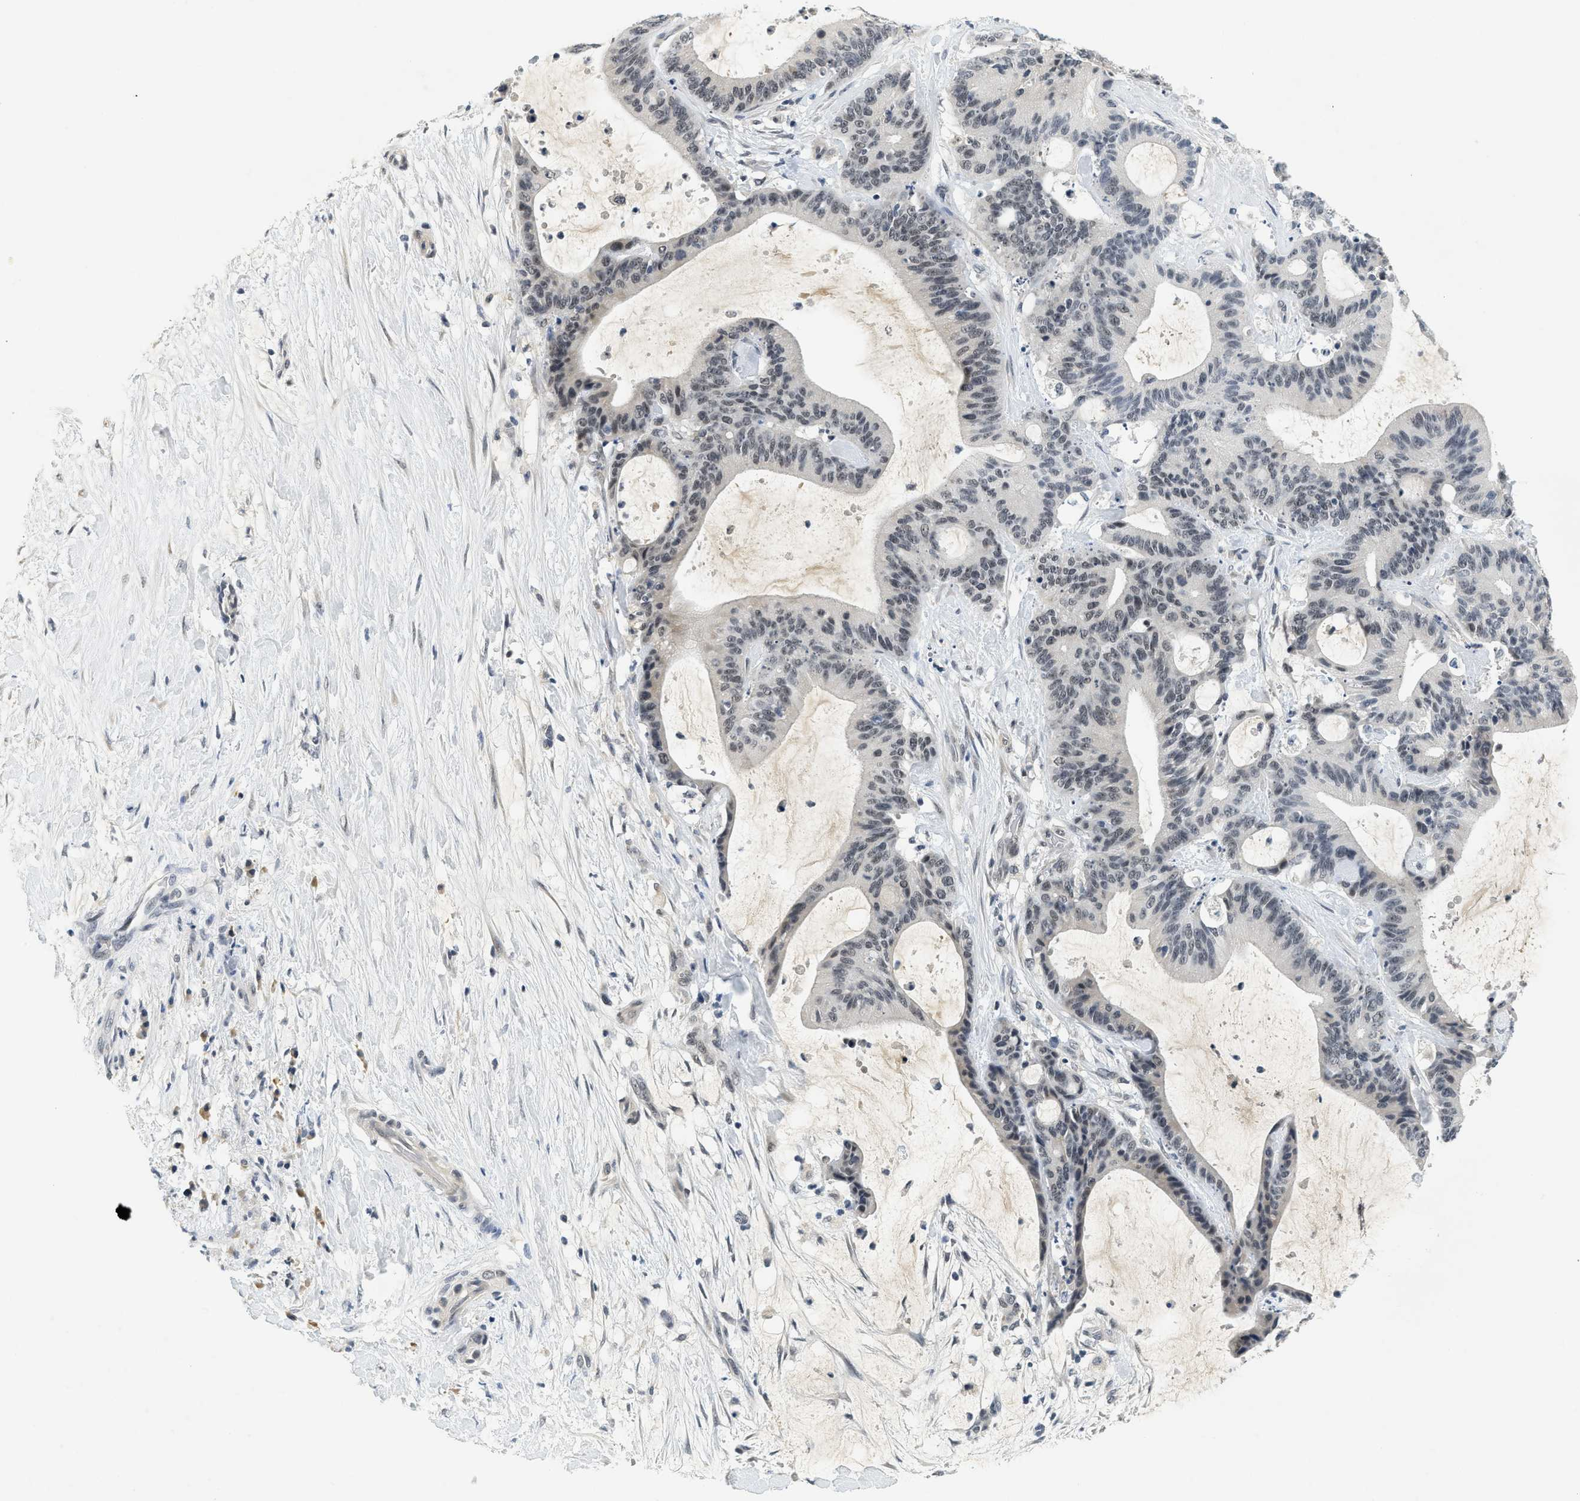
{"staining": {"intensity": "weak", "quantity": "25%-75%", "location": "nuclear"}, "tissue": "liver cancer", "cell_type": "Tumor cells", "image_type": "cancer", "snomed": [{"axis": "morphology", "description": "Cholangiocarcinoma"}, {"axis": "topography", "description": "Liver"}], "caption": "Immunohistochemistry (DAB) staining of liver cancer displays weak nuclear protein staining in about 25%-75% of tumor cells.", "gene": "MZF1", "patient": {"sex": "female", "age": 73}}